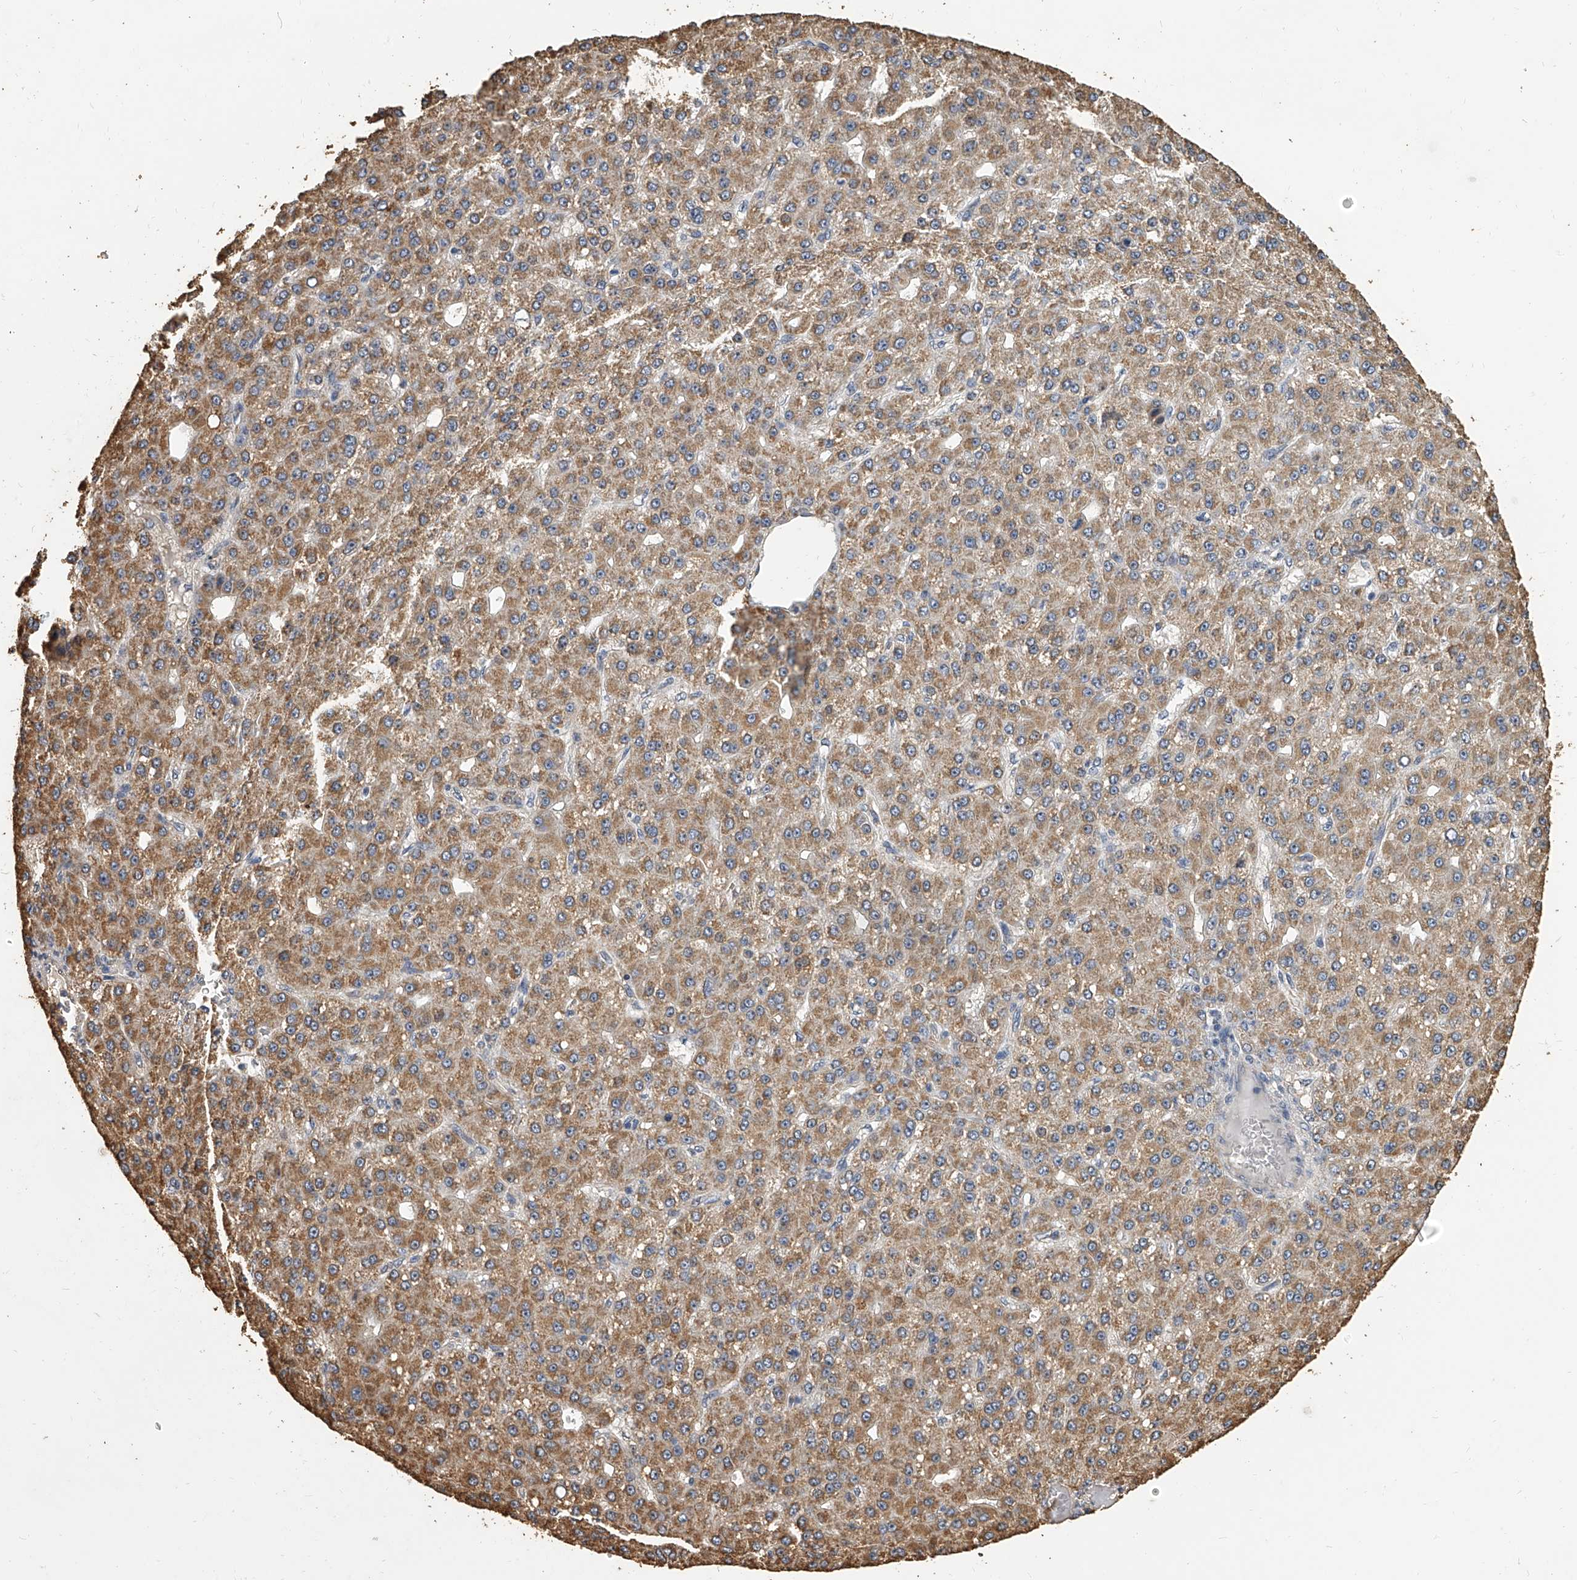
{"staining": {"intensity": "moderate", "quantity": ">75%", "location": "cytoplasmic/membranous"}, "tissue": "liver cancer", "cell_type": "Tumor cells", "image_type": "cancer", "snomed": [{"axis": "morphology", "description": "Carcinoma, Hepatocellular, NOS"}, {"axis": "topography", "description": "Liver"}], "caption": "IHC of human hepatocellular carcinoma (liver) shows medium levels of moderate cytoplasmic/membranous staining in approximately >75% of tumor cells. The staining is performed using DAB (3,3'-diaminobenzidine) brown chromogen to label protein expression. The nuclei are counter-stained blue using hematoxylin.", "gene": "MRPL28", "patient": {"sex": "male", "age": 67}}